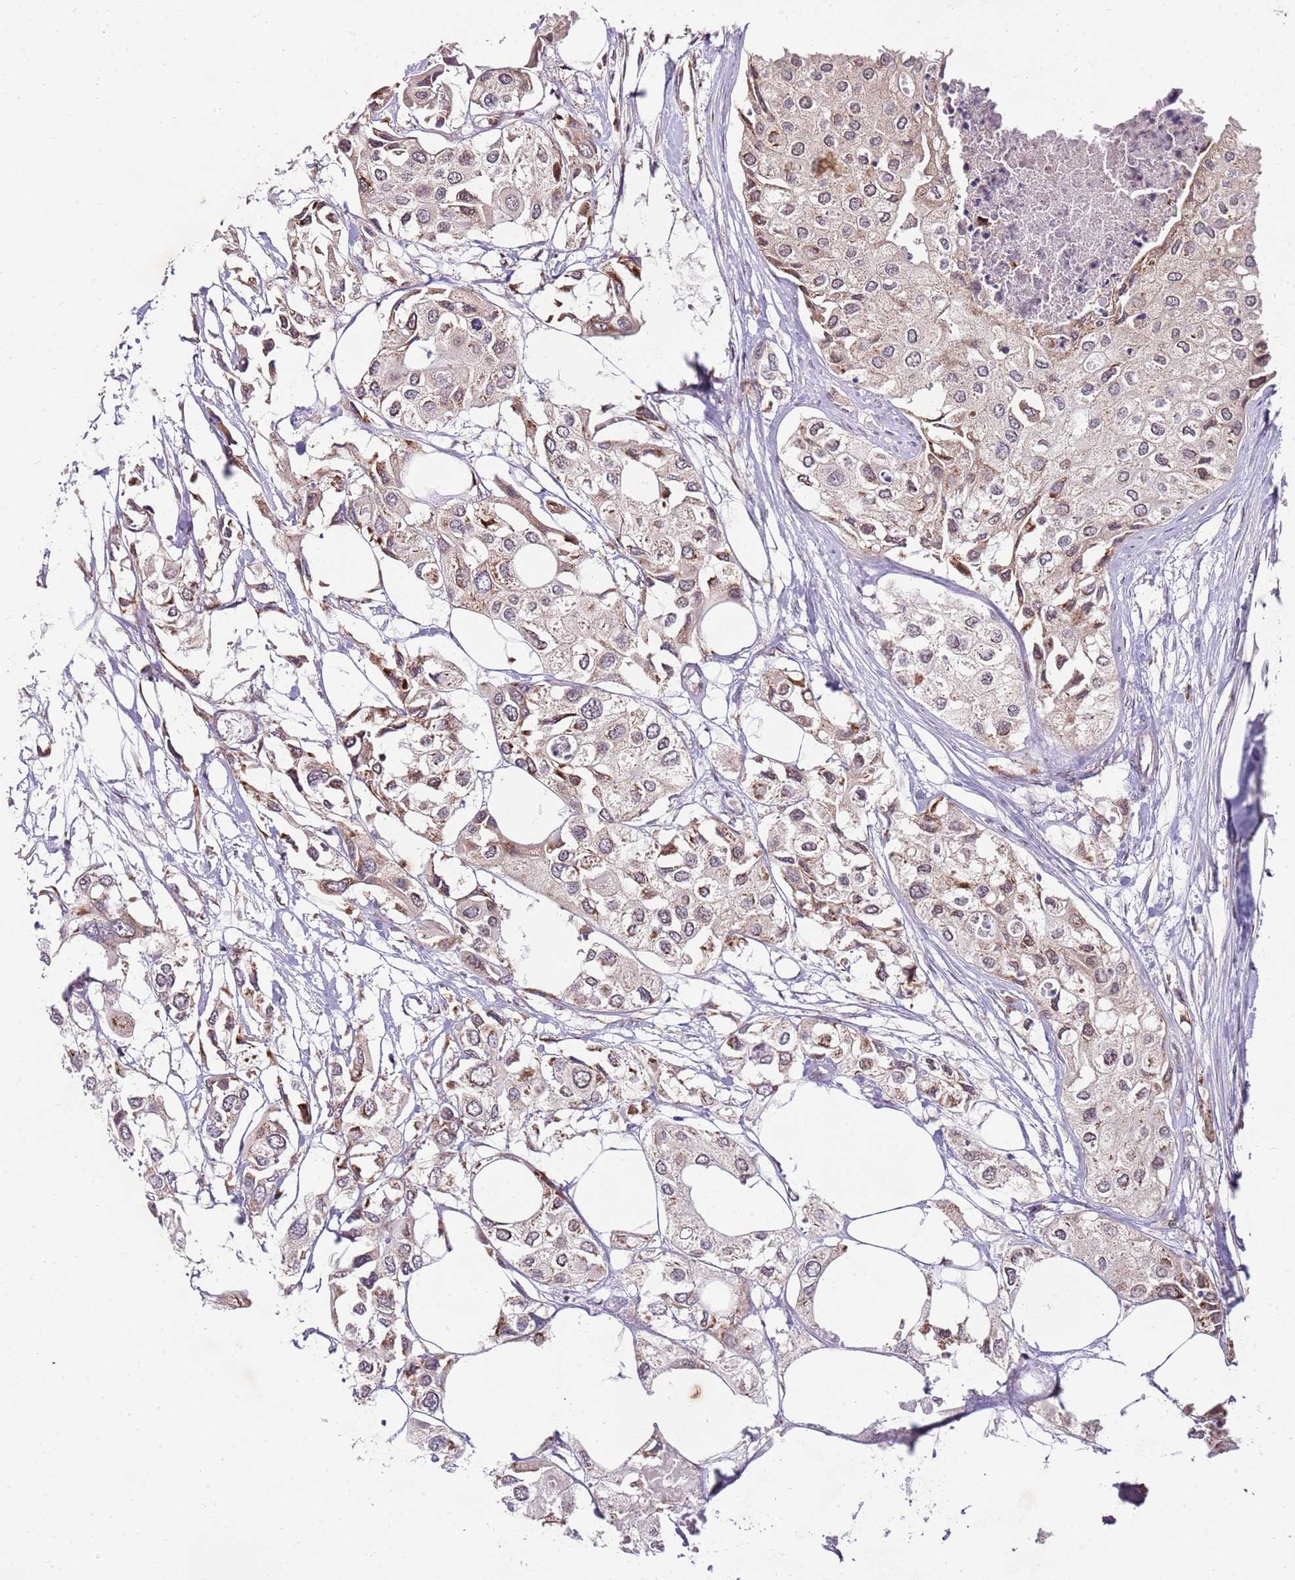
{"staining": {"intensity": "moderate", "quantity": "<25%", "location": "cytoplasmic/membranous,nuclear"}, "tissue": "urothelial cancer", "cell_type": "Tumor cells", "image_type": "cancer", "snomed": [{"axis": "morphology", "description": "Urothelial carcinoma, High grade"}, {"axis": "topography", "description": "Urinary bladder"}], "caption": "DAB immunohistochemical staining of human urothelial cancer demonstrates moderate cytoplasmic/membranous and nuclear protein expression in about <25% of tumor cells. The protein is stained brown, and the nuclei are stained in blue (DAB IHC with brightfield microscopy, high magnification).", "gene": "FBXL22", "patient": {"sex": "male", "age": 64}}